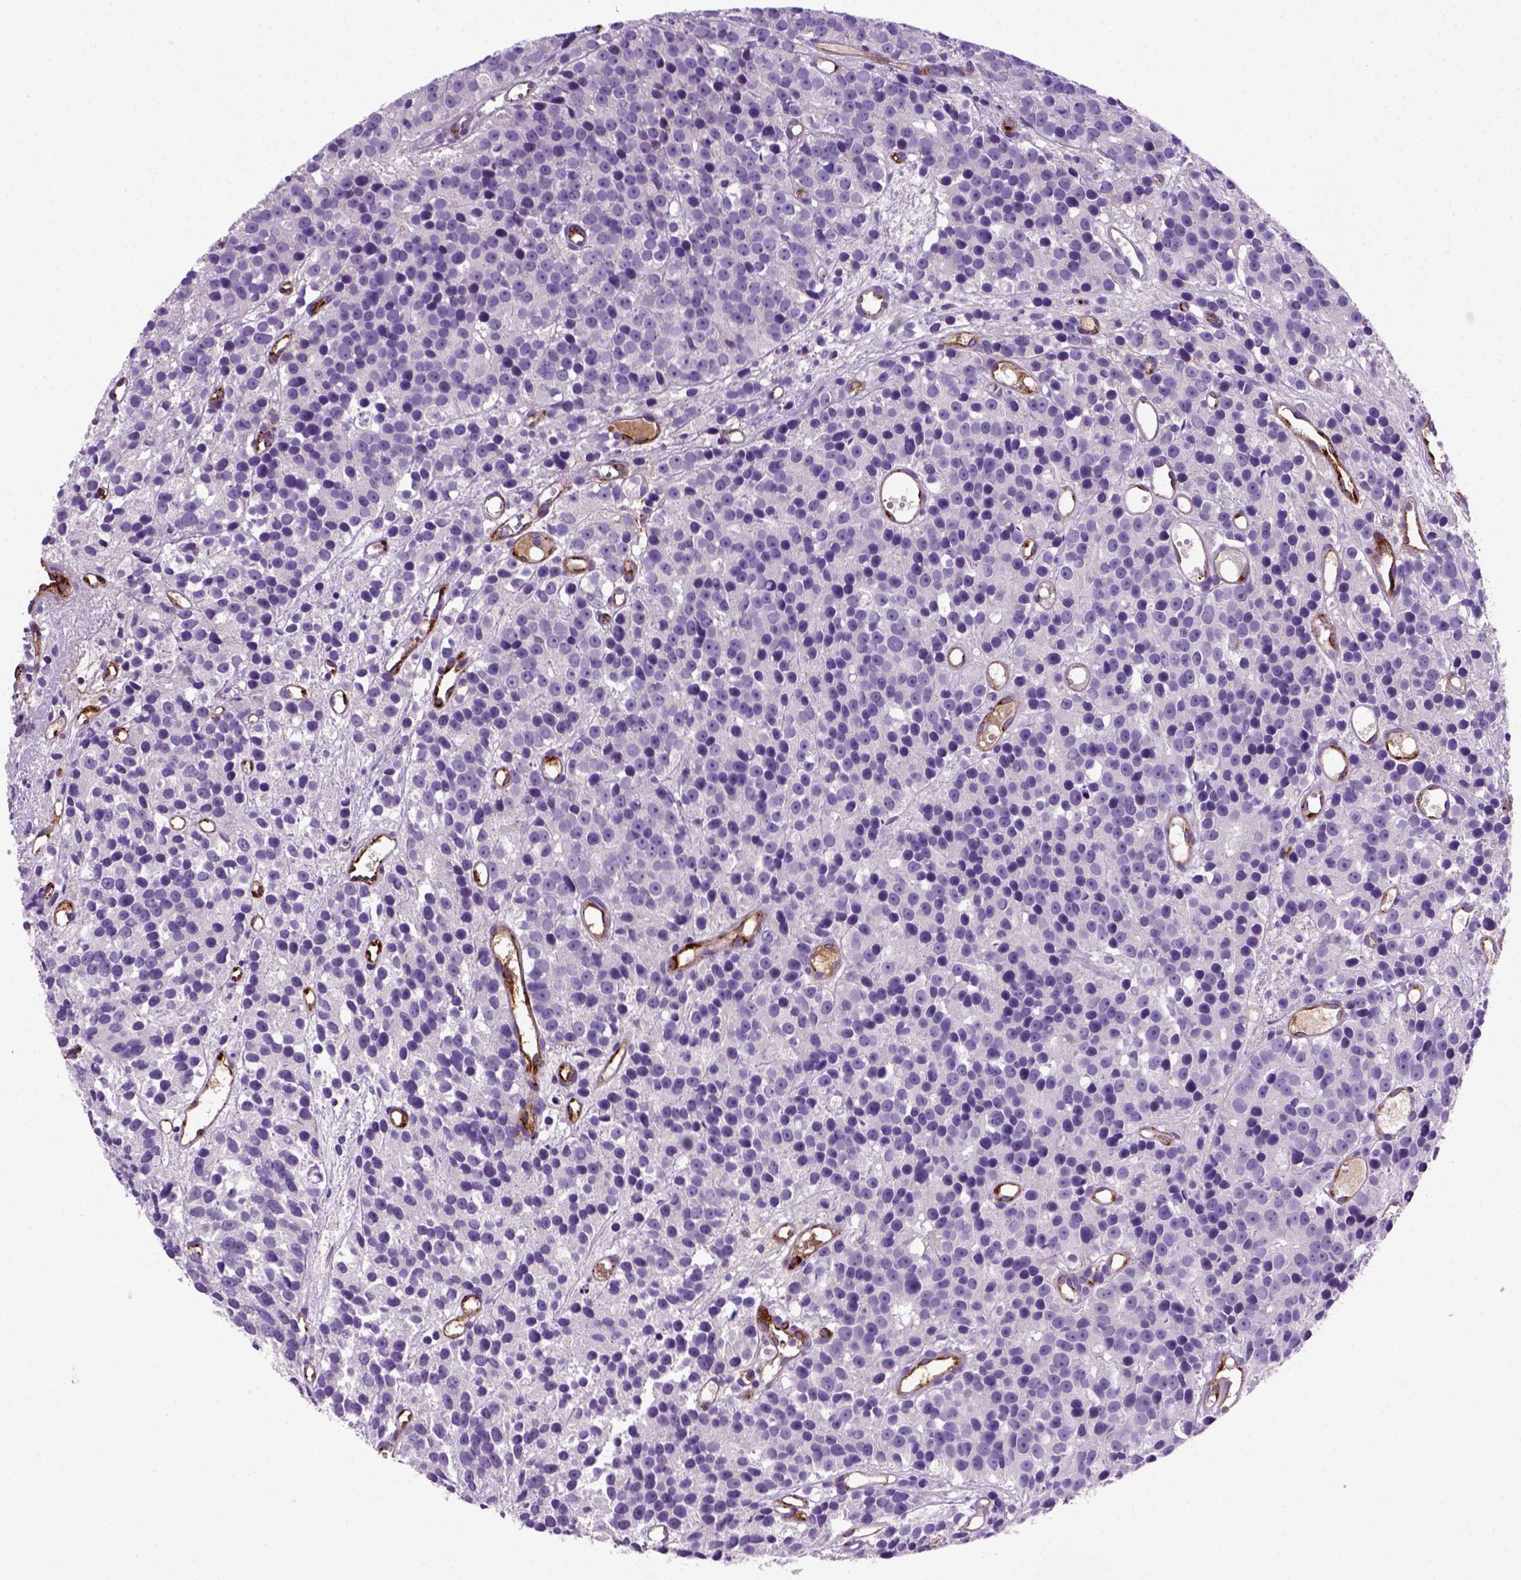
{"staining": {"intensity": "negative", "quantity": "none", "location": "none"}, "tissue": "prostate cancer", "cell_type": "Tumor cells", "image_type": "cancer", "snomed": [{"axis": "morphology", "description": "Adenocarcinoma, High grade"}, {"axis": "topography", "description": "Prostate"}], "caption": "This micrograph is of high-grade adenocarcinoma (prostate) stained with IHC to label a protein in brown with the nuclei are counter-stained blue. There is no expression in tumor cells.", "gene": "VWF", "patient": {"sex": "male", "age": 77}}